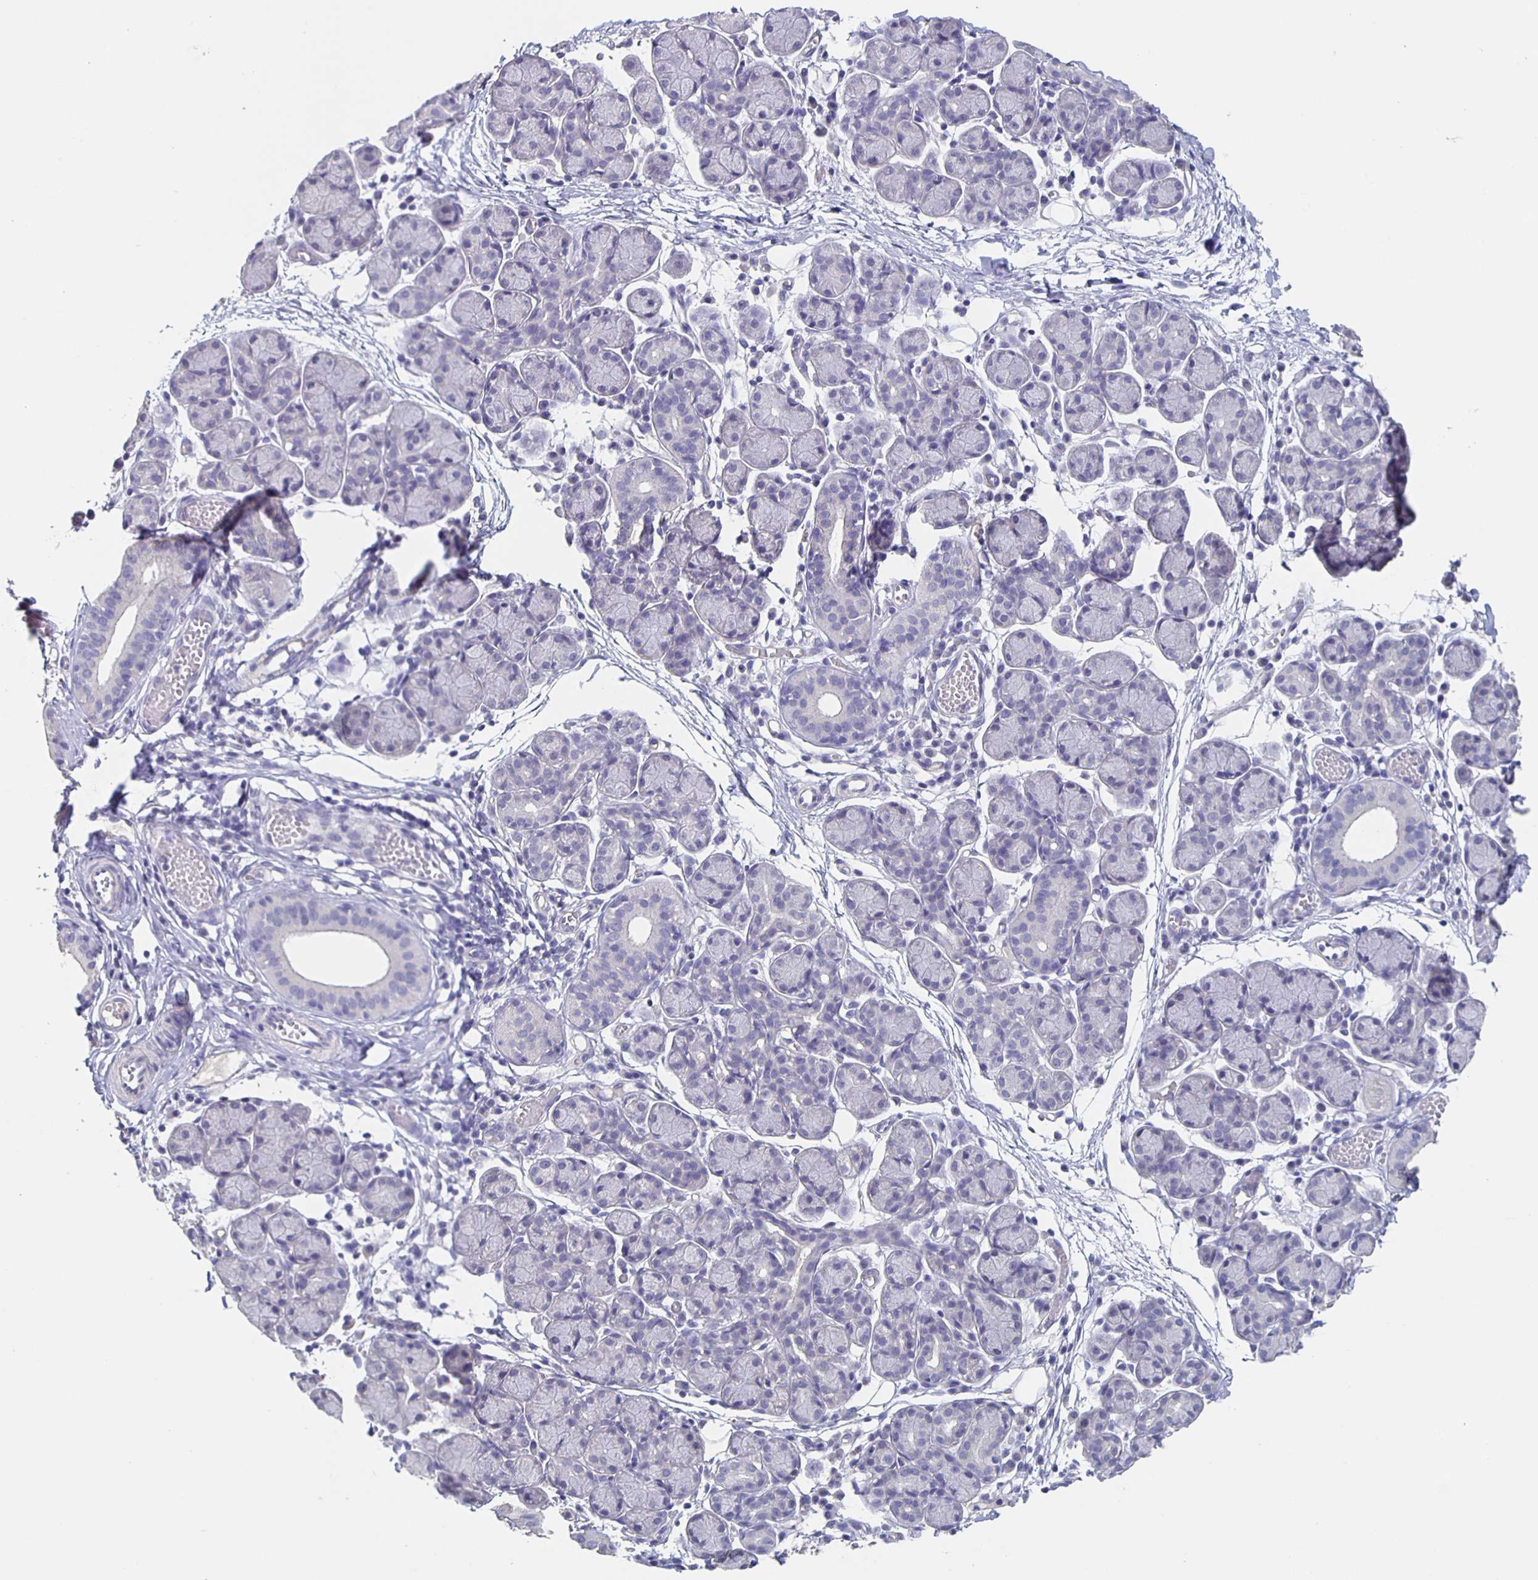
{"staining": {"intensity": "negative", "quantity": "none", "location": "none"}, "tissue": "salivary gland", "cell_type": "Glandular cells", "image_type": "normal", "snomed": [{"axis": "morphology", "description": "Normal tissue, NOS"}, {"axis": "morphology", "description": "Inflammation, NOS"}, {"axis": "topography", "description": "Lymph node"}, {"axis": "topography", "description": "Salivary gland"}], "caption": "Salivary gland stained for a protein using immunohistochemistry (IHC) demonstrates no staining glandular cells.", "gene": "CACNA2D2", "patient": {"sex": "male", "age": 3}}